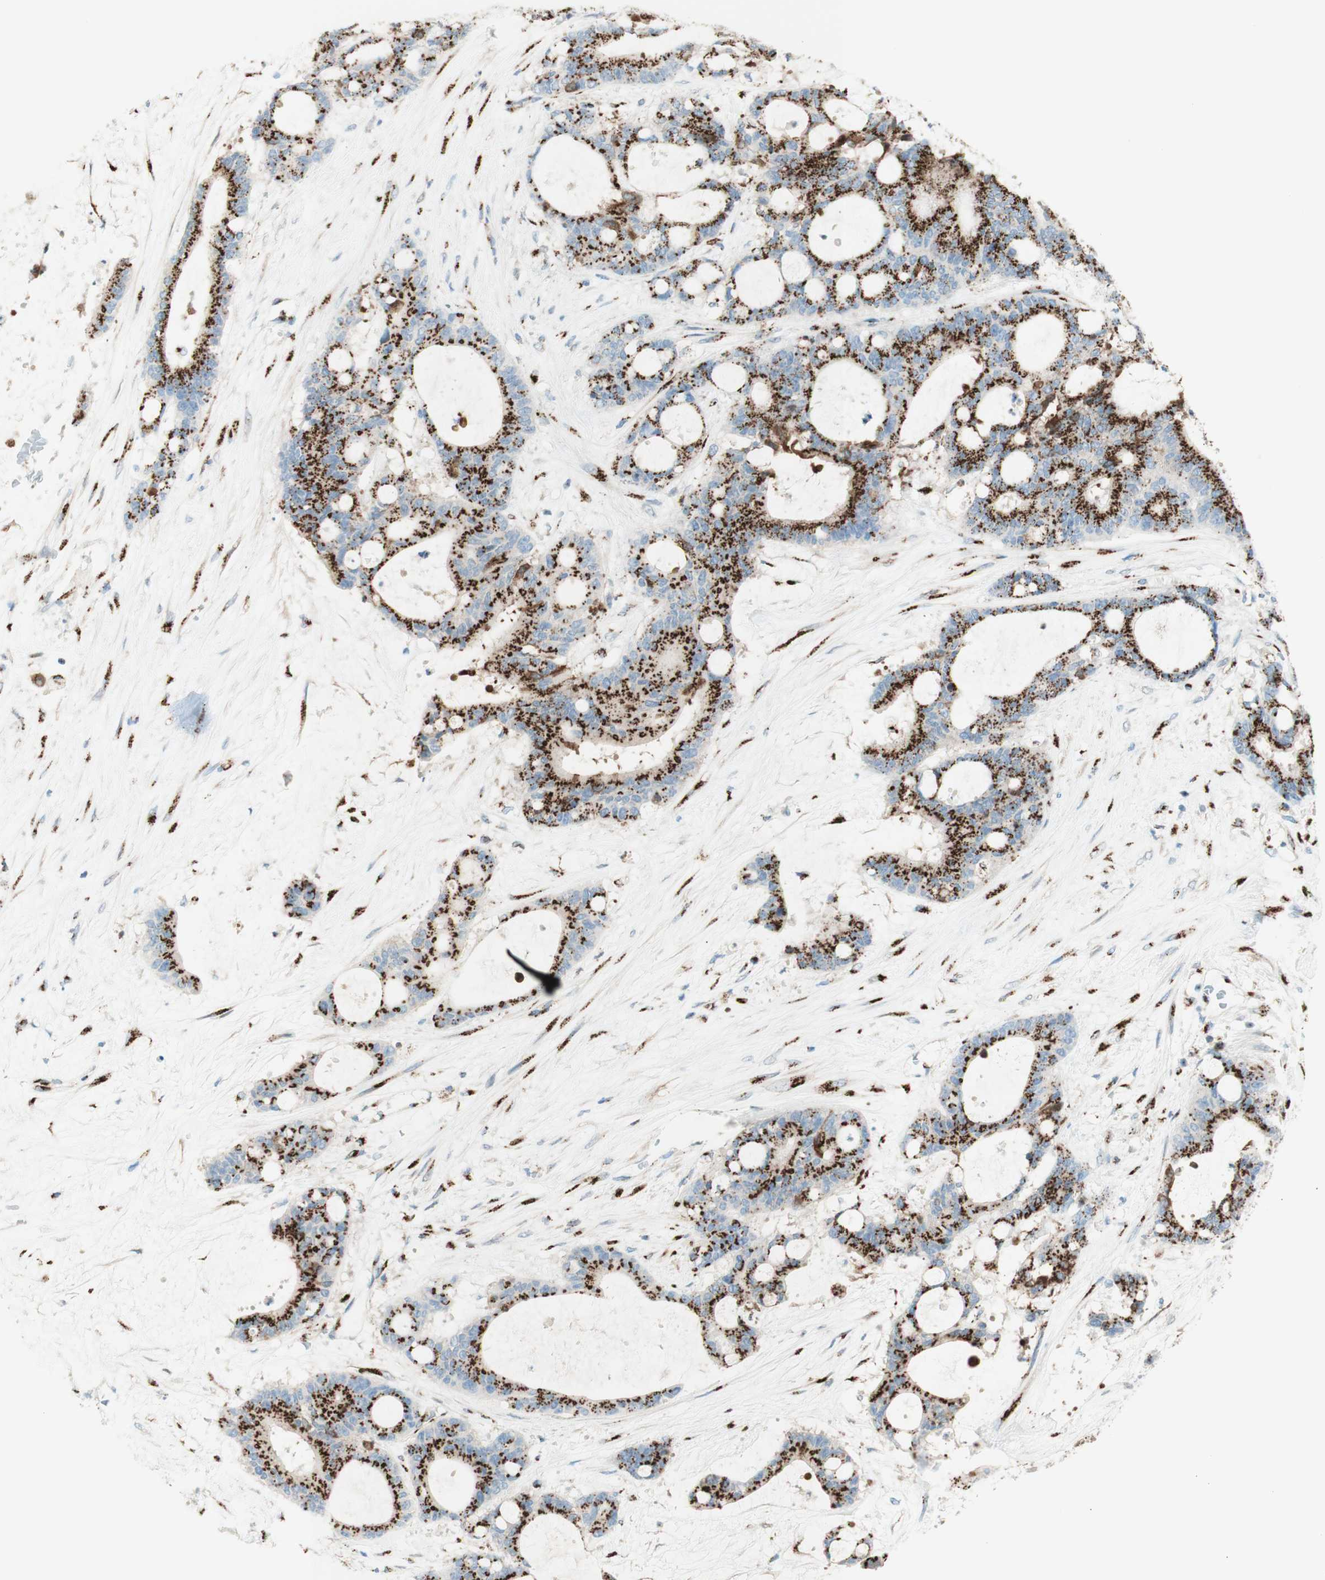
{"staining": {"intensity": "strong", "quantity": ">75%", "location": "cytoplasmic/membranous"}, "tissue": "liver cancer", "cell_type": "Tumor cells", "image_type": "cancer", "snomed": [{"axis": "morphology", "description": "Cholangiocarcinoma"}, {"axis": "topography", "description": "Liver"}], "caption": "Tumor cells display strong cytoplasmic/membranous expression in about >75% of cells in liver cancer (cholangiocarcinoma). (Stains: DAB (3,3'-diaminobenzidine) in brown, nuclei in blue, Microscopy: brightfield microscopy at high magnification).", "gene": "GOLGB1", "patient": {"sex": "female", "age": 73}}